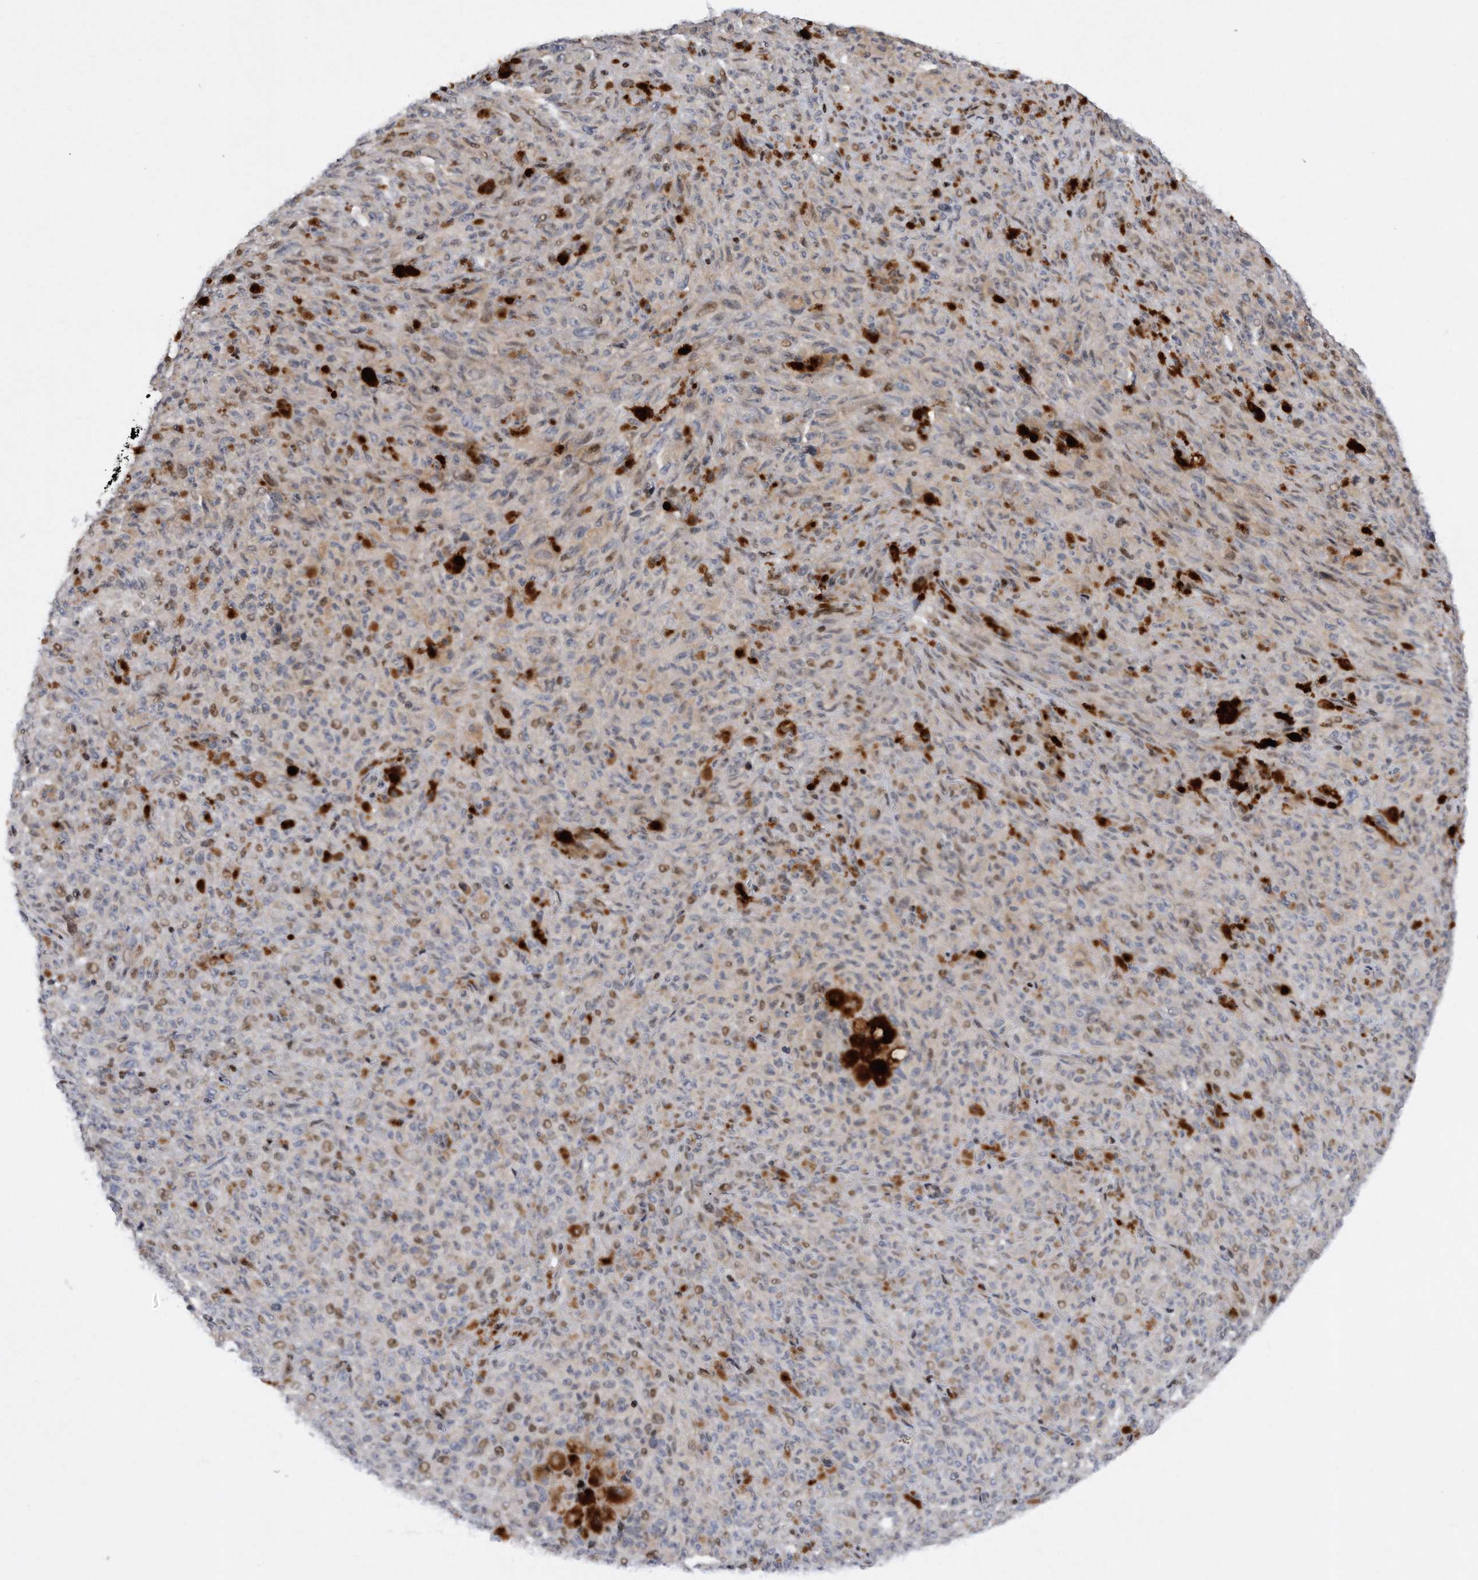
{"staining": {"intensity": "moderate", "quantity": "25%-75%", "location": "cytoplasmic/membranous,nuclear"}, "tissue": "melanoma", "cell_type": "Tumor cells", "image_type": "cancer", "snomed": [{"axis": "morphology", "description": "Malignant melanoma, NOS"}, {"axis": "topography", "description": "Skin"}], "caption": "This is a histology image of IHC staining of malignant melanoma, which shows moderate staining in the cytoplasmic/membranous and nuclear of tumor cells.", "gene": "CDH12", "patient": {"sex": "female", "age": 82}}